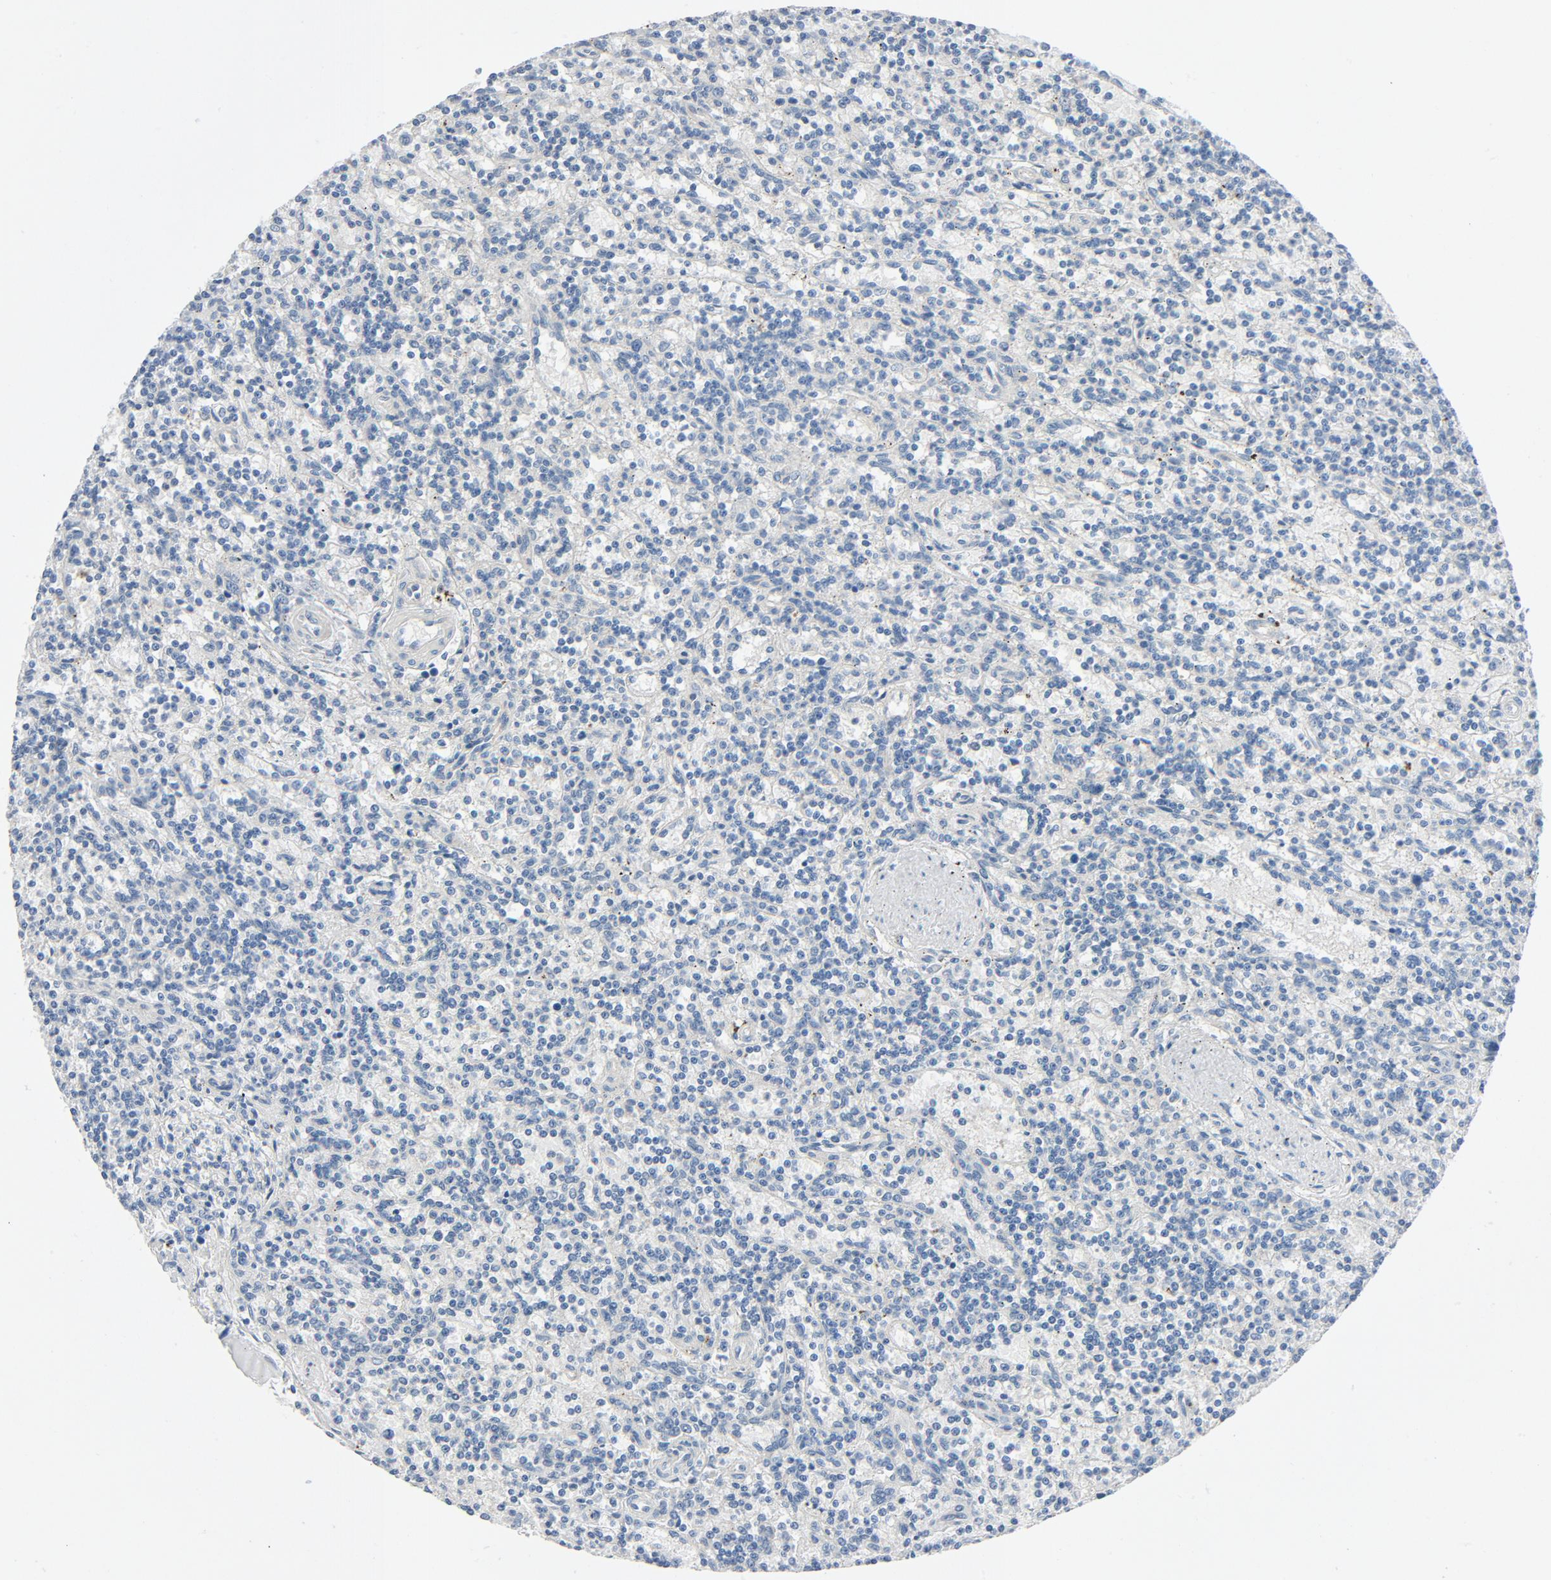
{"staining": {"intensity": "negative", "quantity": "none", "location": "none"}, "tissue": "lymphoma", "cell_type": "Tumor cells", "image_type": "cancer", "snomed": [{"axis": "morphology", "description": "Malignant lymphoma, non-Hodgkin's type, Low grade"}, {"axis": "topography", "description": "Spleen"}], "caption": "Image shows no protein expression in tumor cells of lymphoma tissue. (Brightfield microscopy of DAB (3,3'-diaminobenzidine) IHC at high magnification).", "gene": "TSG101", "patient": {"sex": "male", "age": 73}}